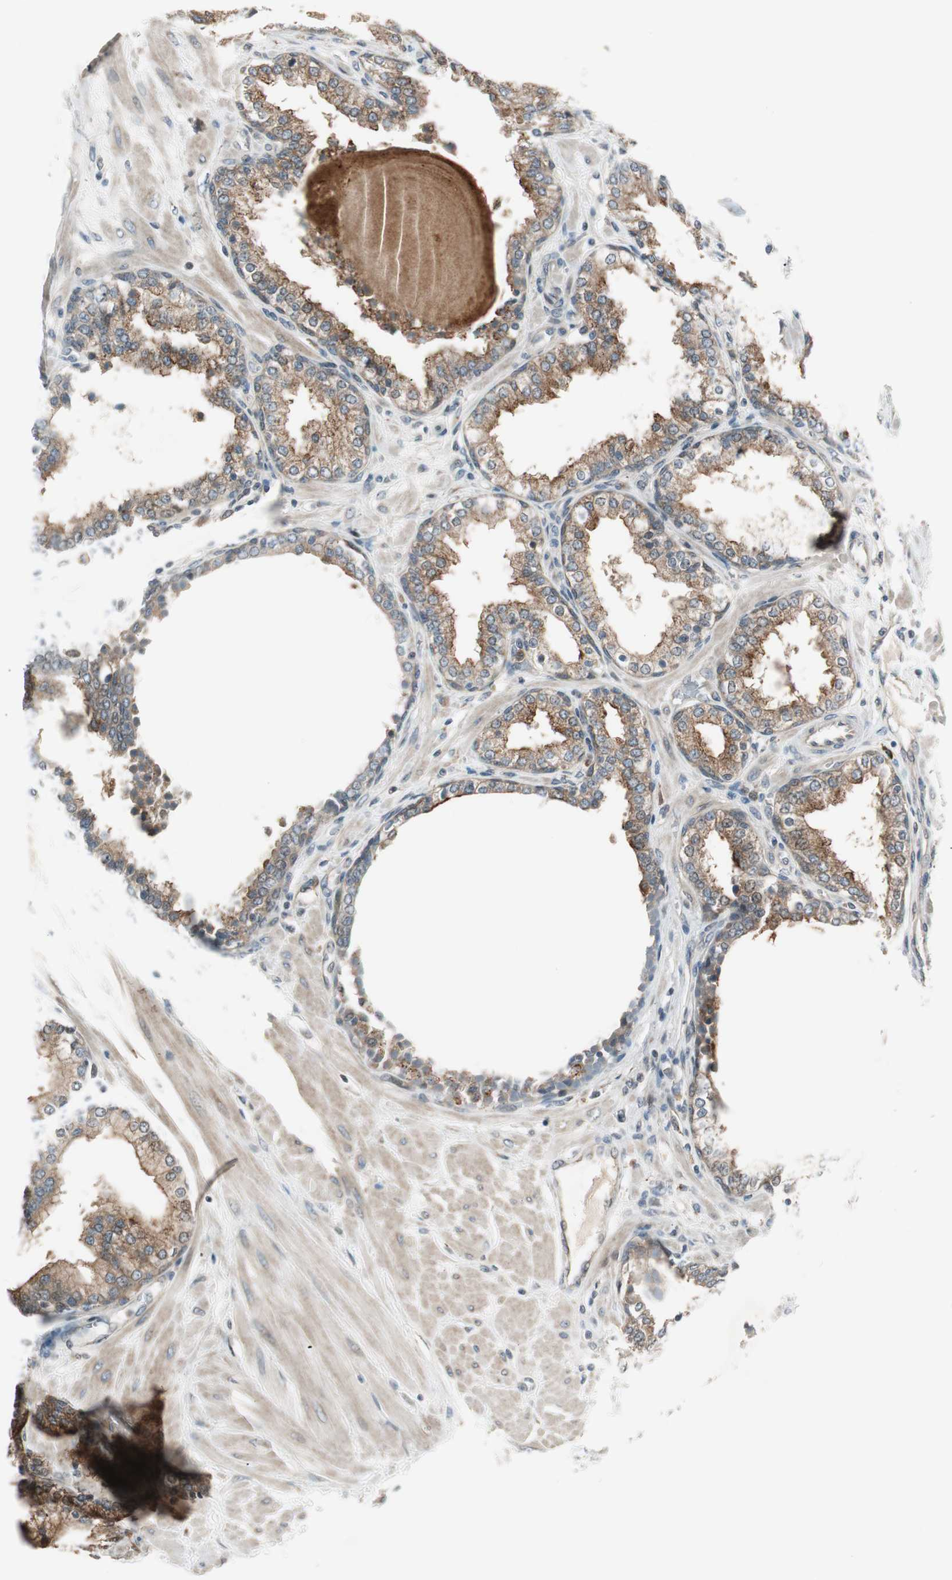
{"staining": {"intensity": "moderate", "quantity": ">75%", "location": "cytoplasmic/membranous,nuclear"}, "tissue": "prostate", "cell_type": "Glandular cells", "image_type": "normal", "snomed": [{"axis": "morphology", "description": "Normal tissue, NOS"}, {"axis": "topography", "description": "Prostate"}], "caption": "This image exhibits unremarkable prostate stained with immunohistochemistry (IHC) to label a protein in brown. The cytoplasmic/membranous,nuclear of glandular cells show moderate positivity for the protein. Nuclei are counter-stained blue.", "gene": "CGRRF1", "patient": {"sex": "male", "age": 51}}